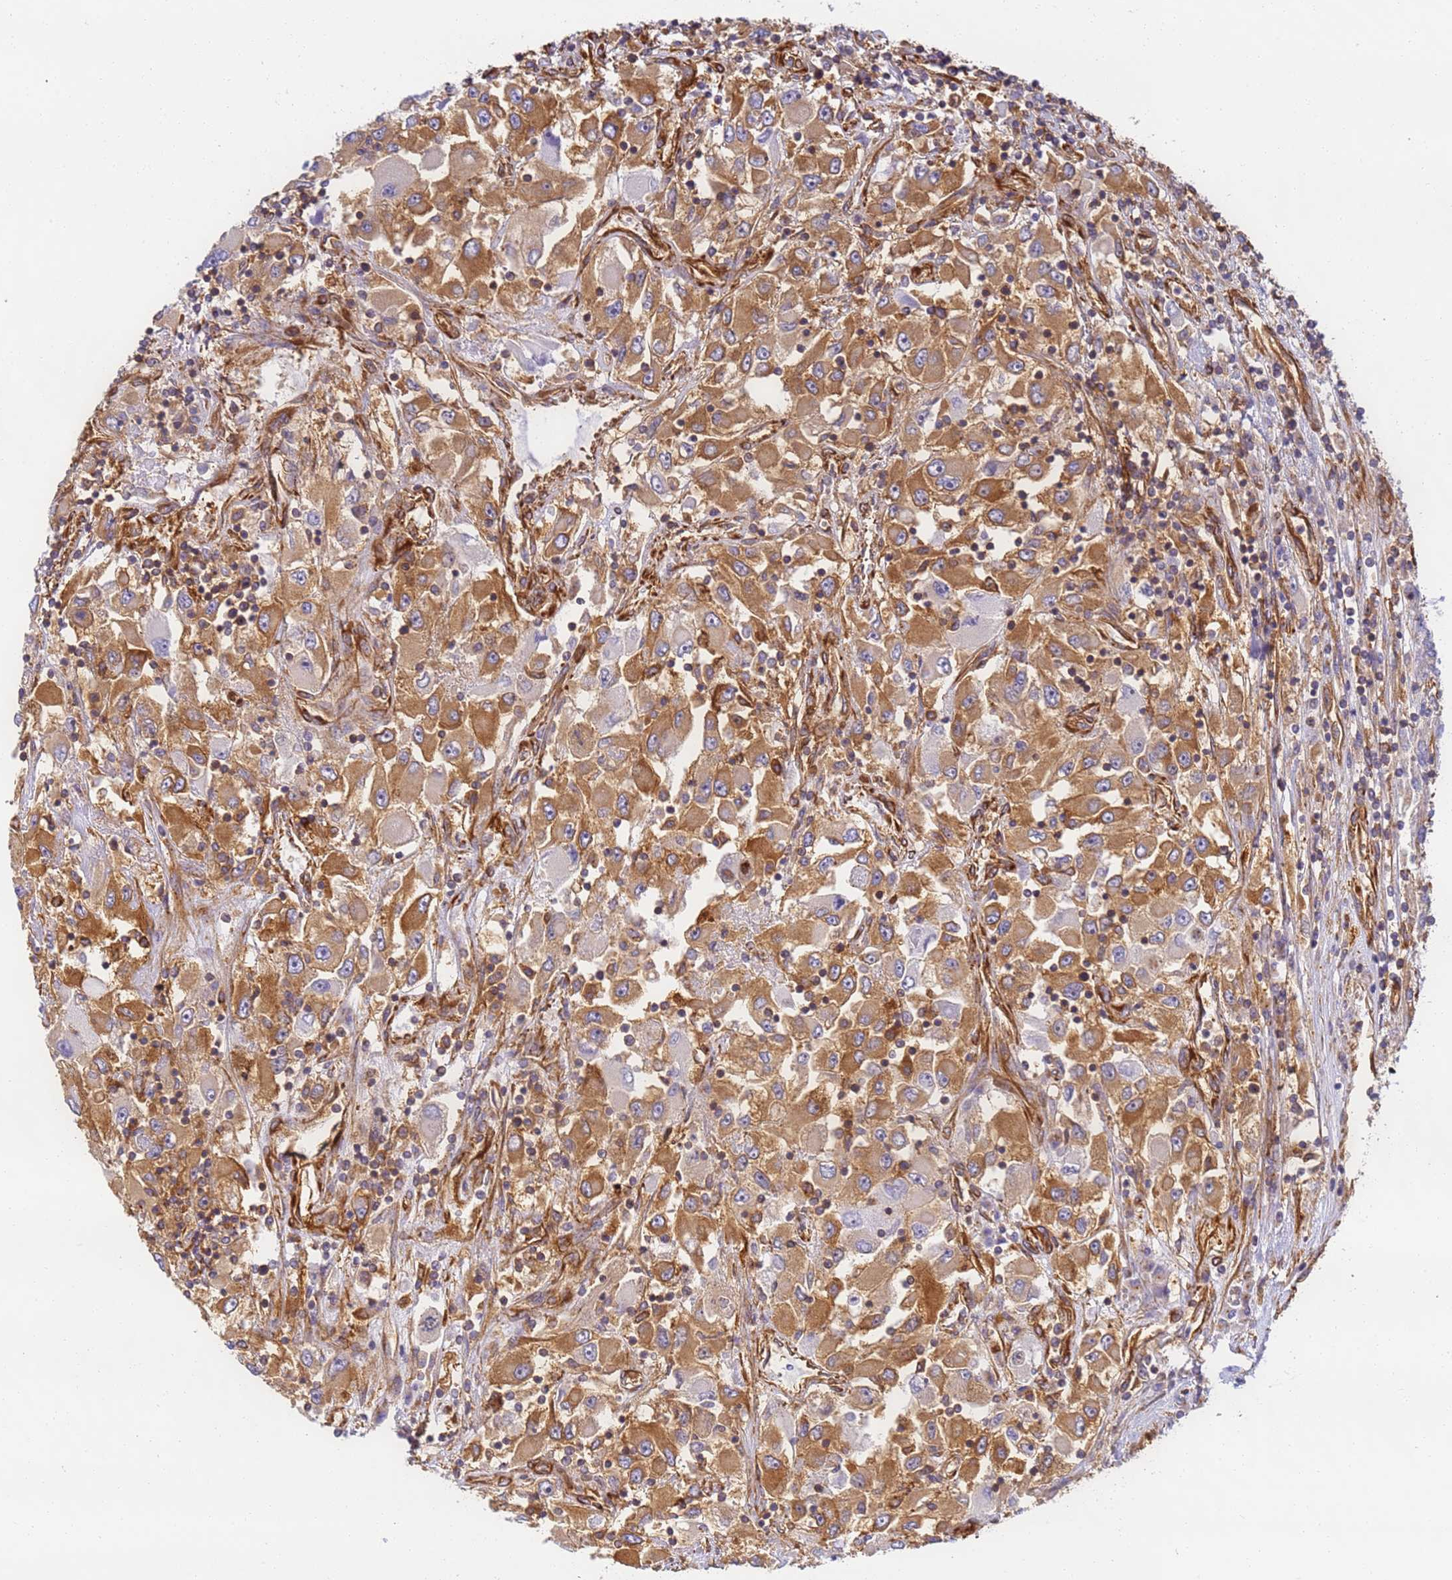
{"staining": {"intensity": "moderate", "quantity": ">75%", "location": "cytoplasmic/membranous"}, "tissue": "renal cancer", "cell_type": "Tumor cells", "image_type": "cancer", "snomed": [{"axis": "morphology", "description": "Adenocarcinoma, NOS"}, {"axis": "topography", "description": "Kidney"}], "caption": "Protein staining reveals moderate cytoplasmic/membranous staining in about >75% of tumor cells in adenocarcinoma (renal).", "gene": "DYNC1I2", "patient": {"sex": "female", "age": 52}}